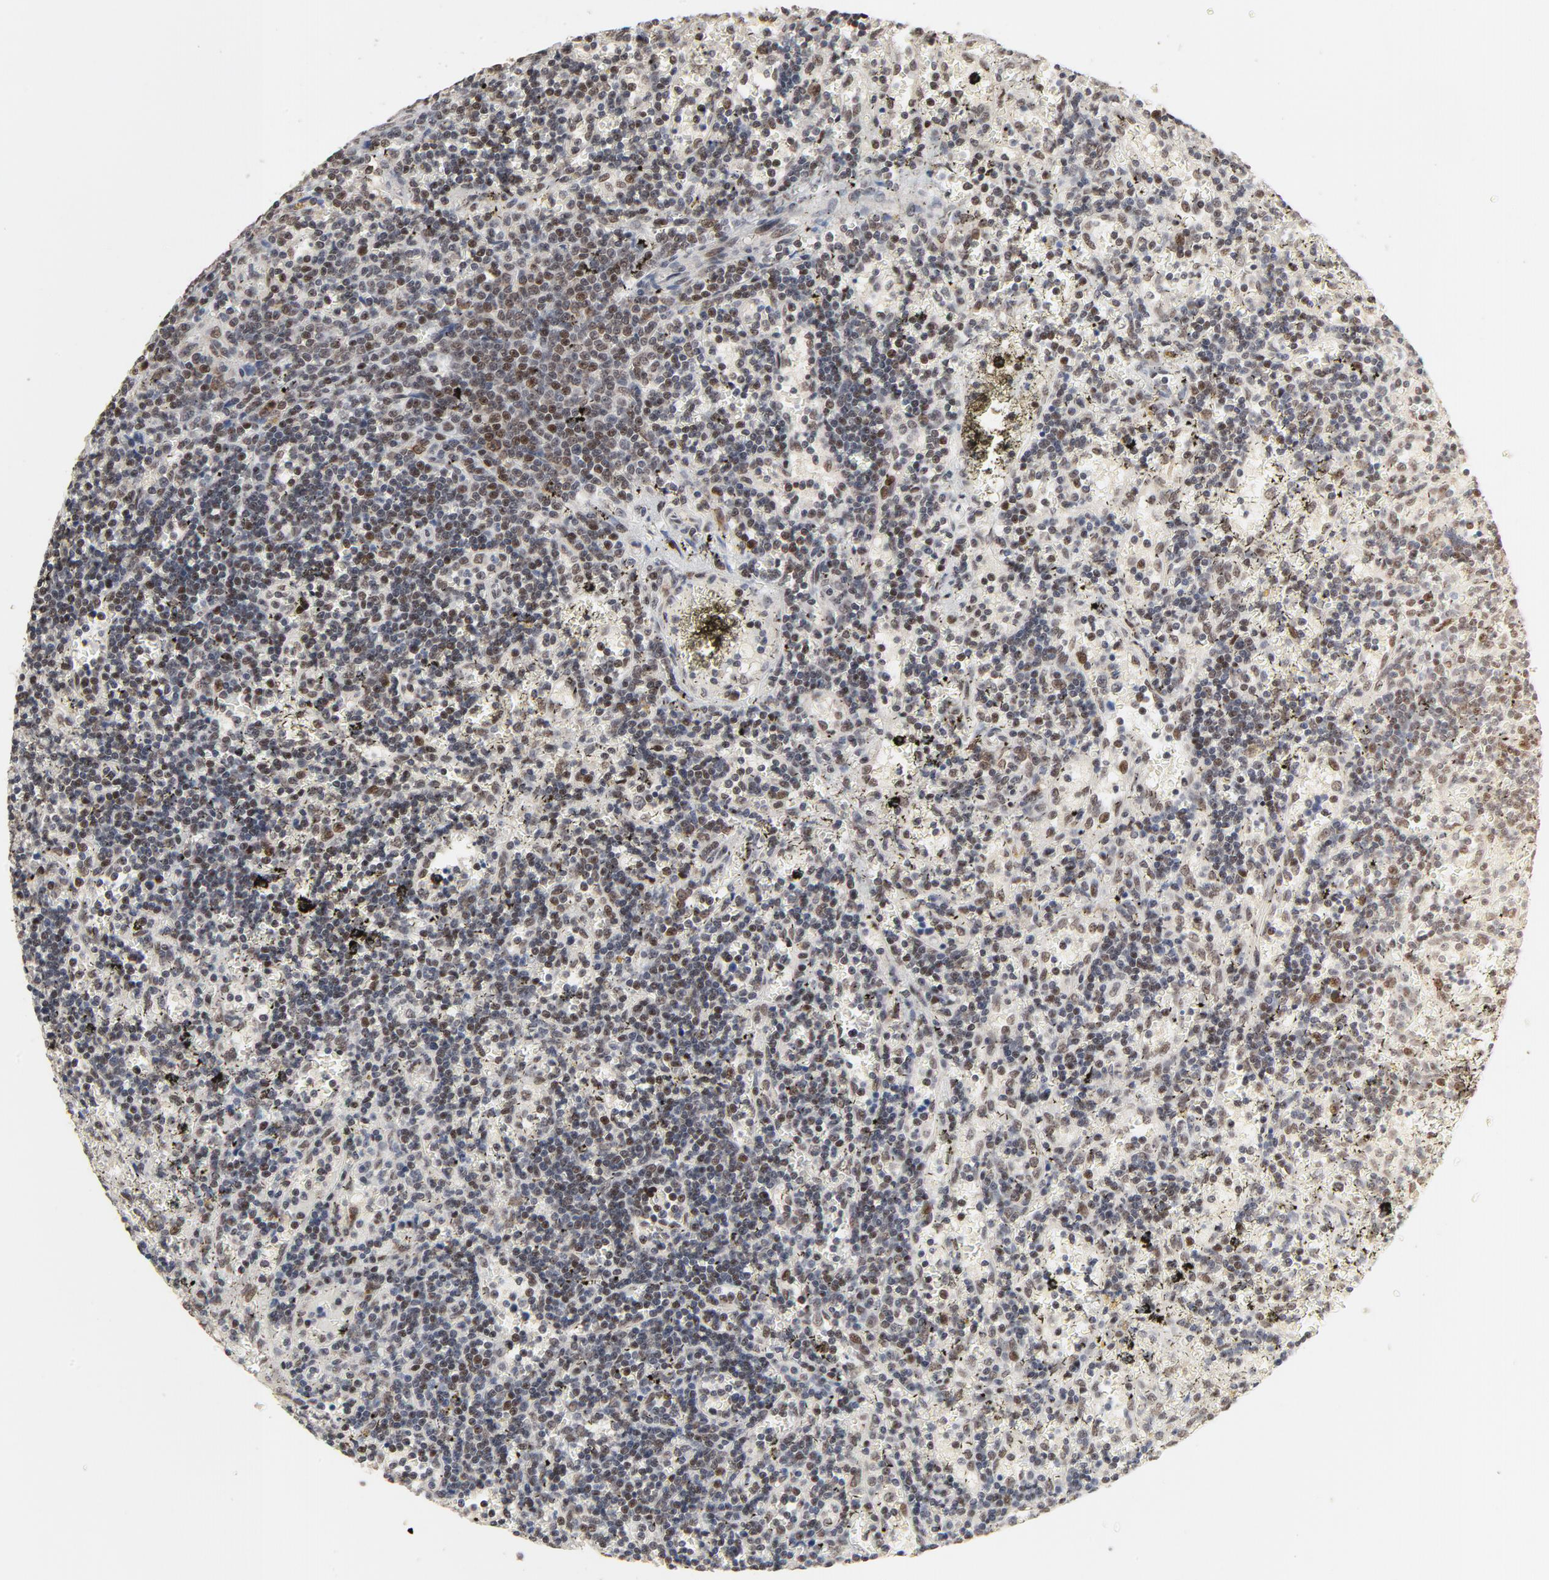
{"staining": {"intensity": "moderate", "quantity": "25%-75%", "location": "nuclear"}, "tissue": "lymphoma", "cell_type": "Tumor cells", "image_type": "cancer", "snomed": [{"axis": "morphology", "description": "Malignant lymphoma, non-Hodgkin's type, Low grade"}, {"axis": "topography", "description": "Spleen"}], "caption": "Approximately 25%-75% of tumor cells in malignant lymphoma, non-Hodgkin's type (low-grade) demonstrate moderate nuclear protein positivity as visualized by brown immunohistochemical staining.", "gene": "TP53RK", "patient": {"sex": "male", "age": 60}}